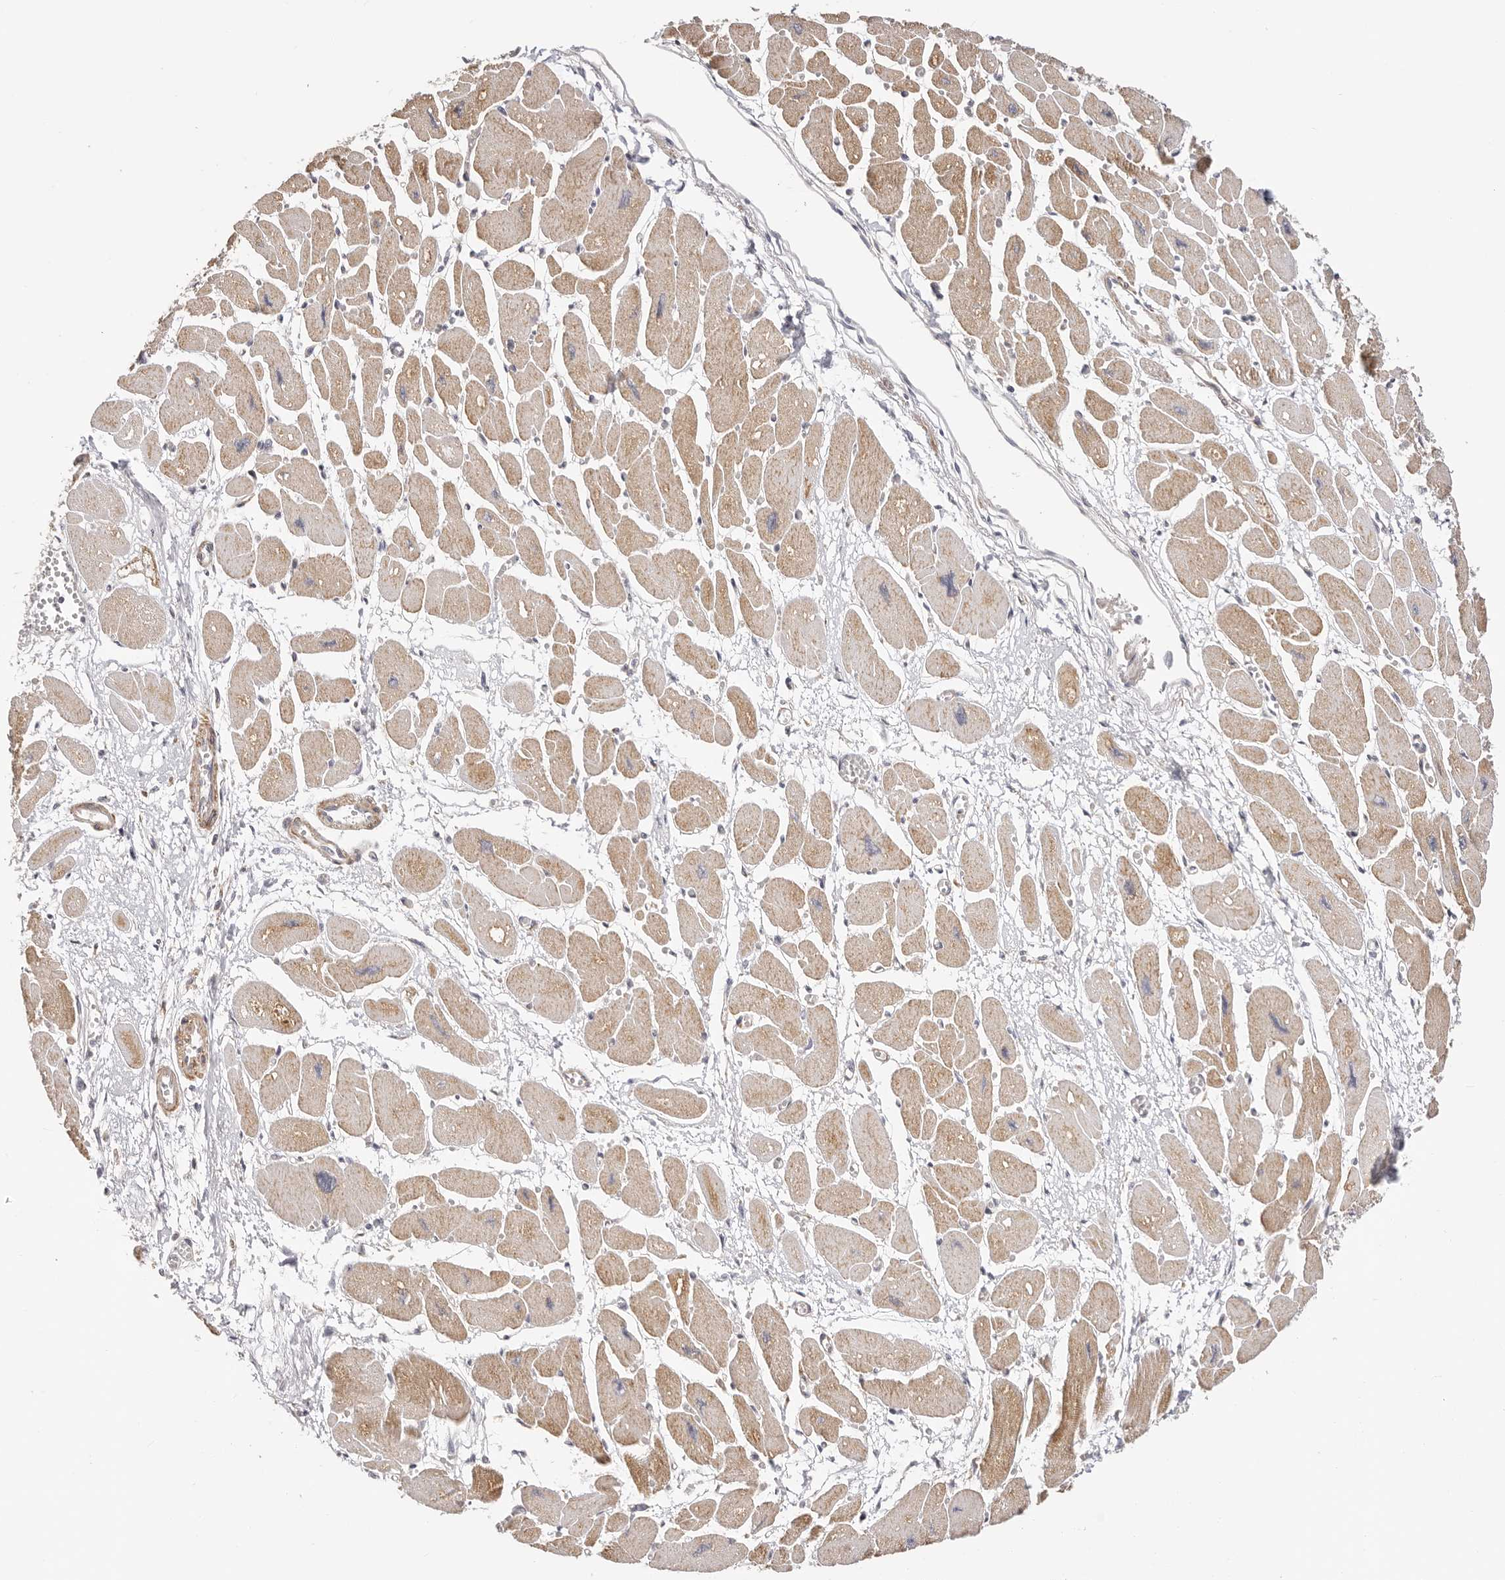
{"staining": {"intensity": "moderate", "quantity": ">75%", "location": "cytoplasmic/membranous"}, "tissue": "heart muscle", "cell_type": "Cardiomyocytes", "image_type": "normal", "snomed": [{"axis": "morphology", "description": "Normal tissue, NOS"}, {"axis": "topography", "description": "Heart"}], "caption": "Unremarkable heart muscle was stained to show a protein in brown. There is medium levels of moderate cytoplasmic/membranous expression in about >75% of cardiomyocytes. (DAB (3,3'-diaminobenzidine) IHC with brightfield microscopy, high magnification).", "gene": "KCMF1", "patient": {"sex": "female", "age": 54}}